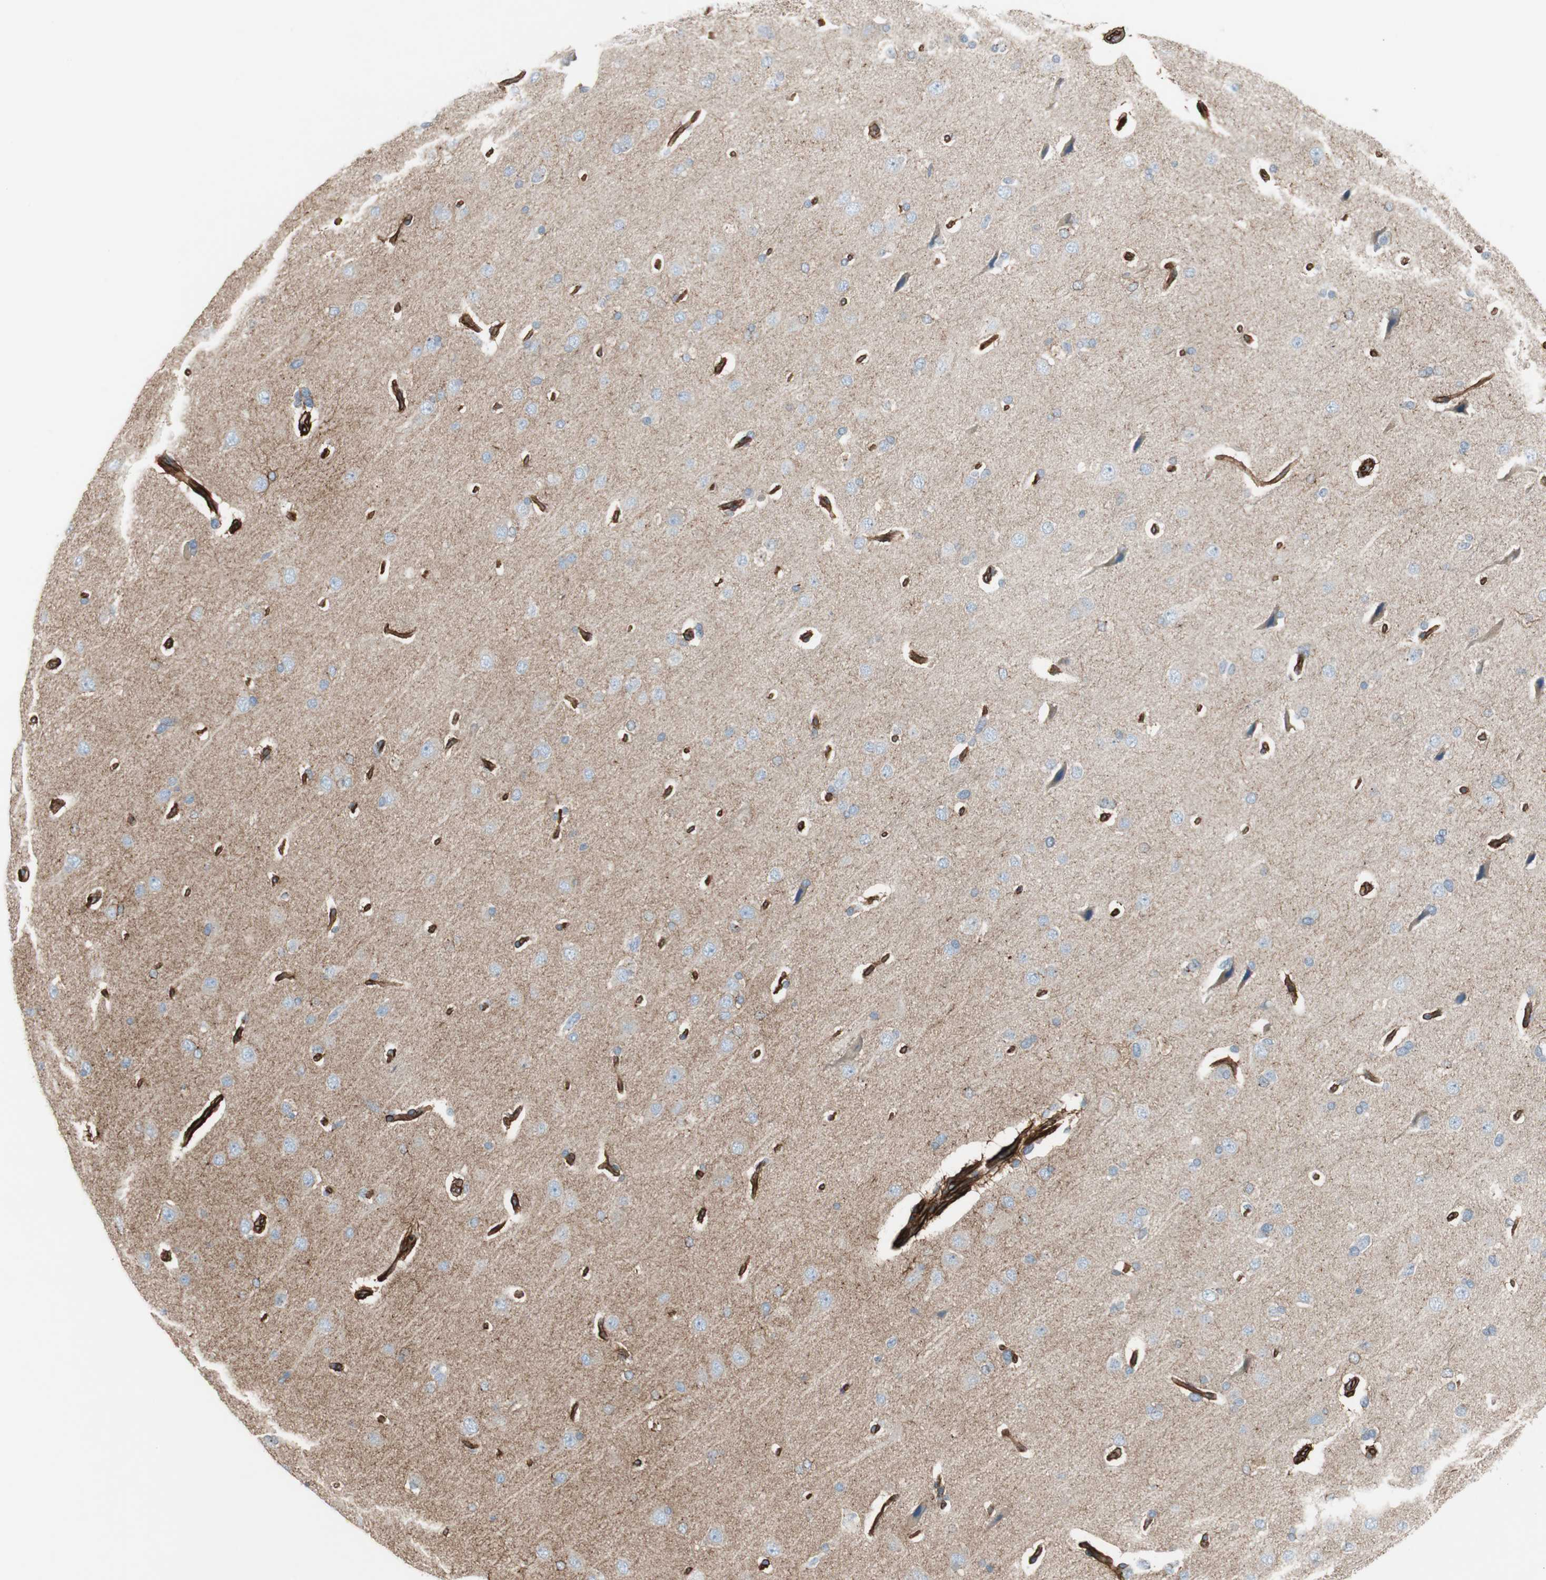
{"staining": {"intensity": "strong", "quantity": ">75%", "location": "cytoplasmic/membranous"}, "tissue": "cerebral cortex", "cell_type": "Endothelial cells", "image_type": "normal", "snomed": [{"axis": "morphology", "description": "Normal tissue, NOS"}, {"axis": "topography", "description": "Cerebral cortex"}], "caption": "A high-resolution image shows immunohistochemistry (IHC) staining of unremarkable cerebral cortex, which exhibits strong cytoplasmic/membranous positivity in about >75% of endothelial cells. (brown staining indicates protein expression, while blue staining denotes nuclei).", "gene": "TCTA", "patient": {"sex": "male", "age": 62}}